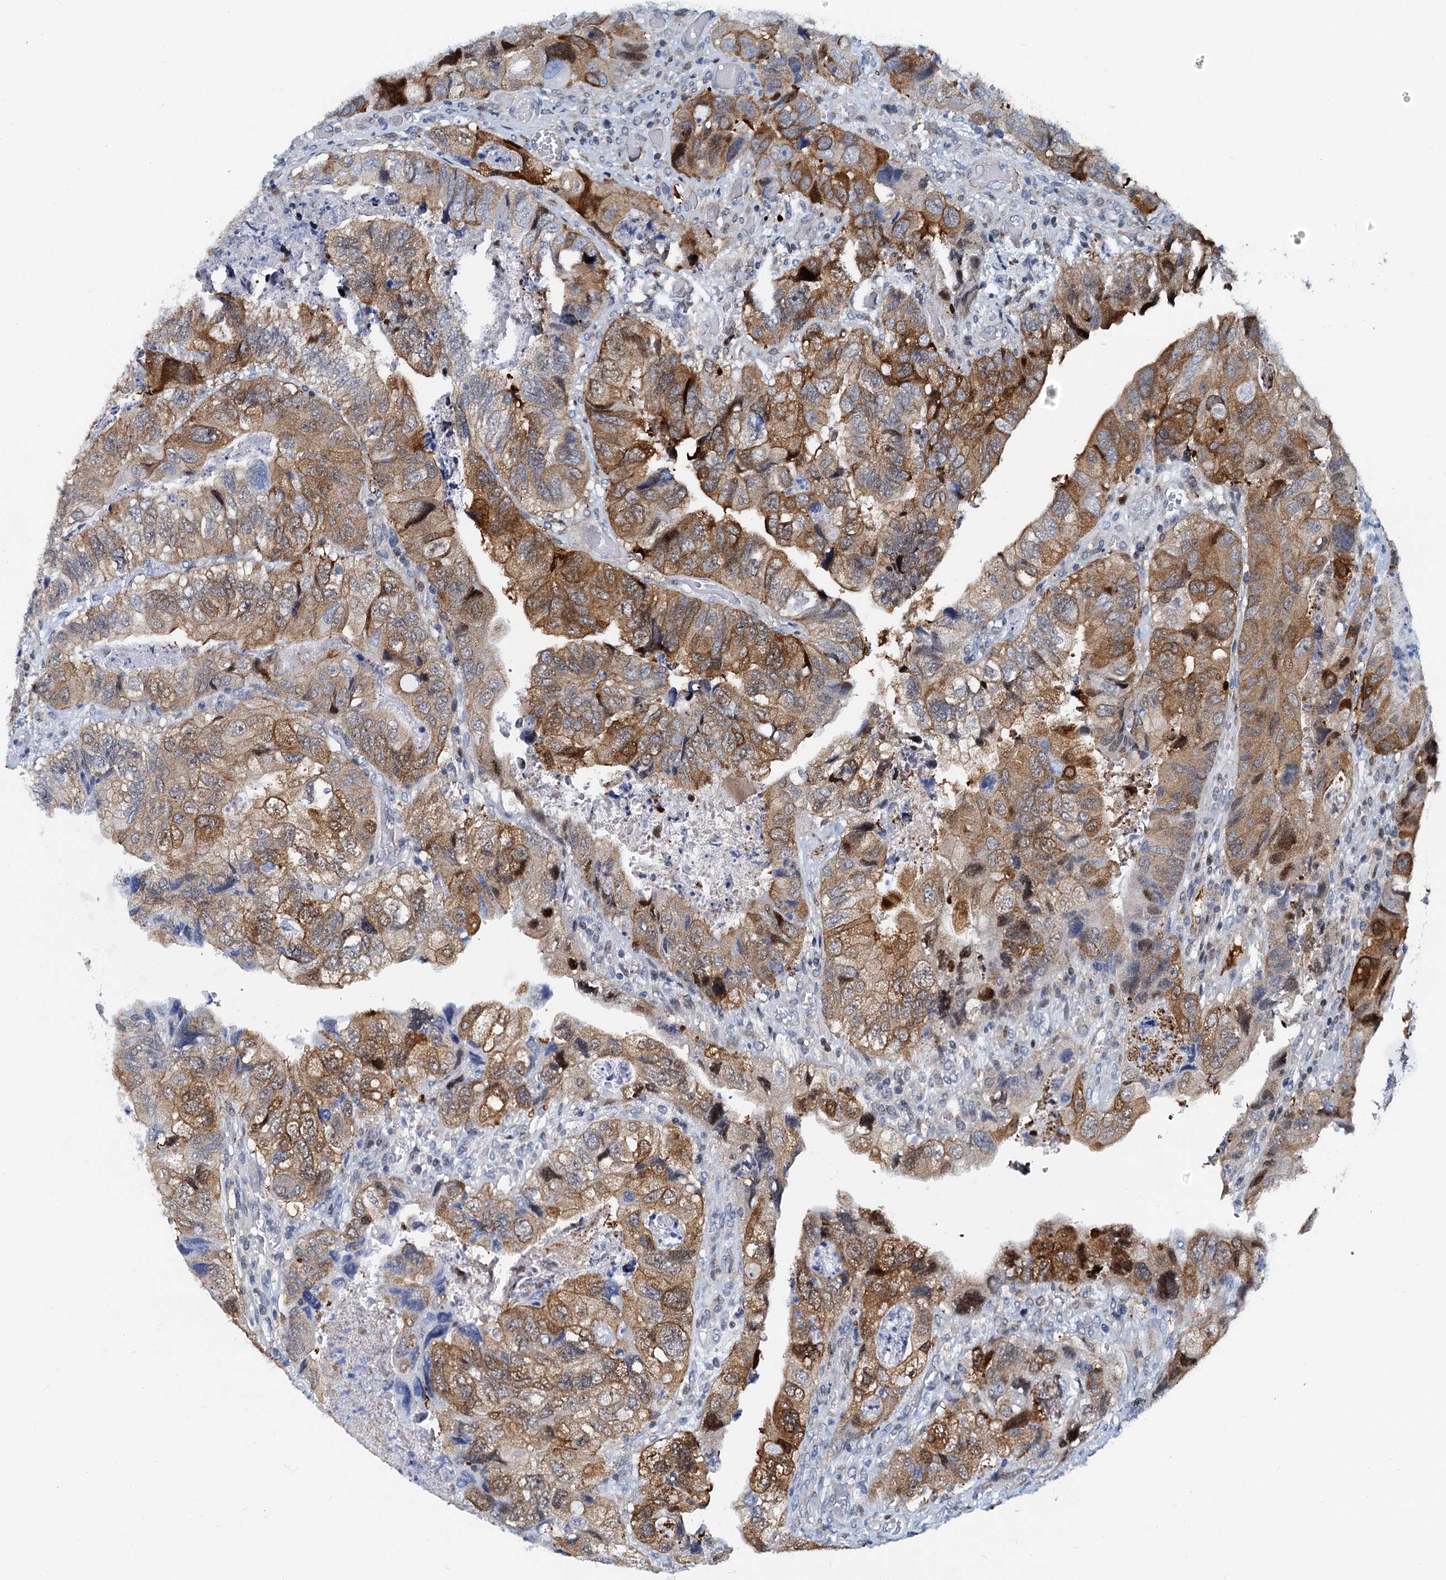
{"staining": {"intensity": "moderate", "quantity": "25%-75%", "location": "cytoplasmic/membranous,nuclear"}, "tissue": "colorectal cancer", "cell_type": "Tumor cells", "image_type": "cancer", "snomed": [{"axis": "morphology", "description": "Adenocarcinoma, NOS"}, {"axis": "topography", "description": "Rectum"}], "caption": "Colorectal cancer (adenocarcinoma) stained for a protein reveals moderate cytoplasmic/membranous and nuclear positivity in tumor cells.", "gene": "PTGES3", "patient": {"sex": "male", "age": 63}}